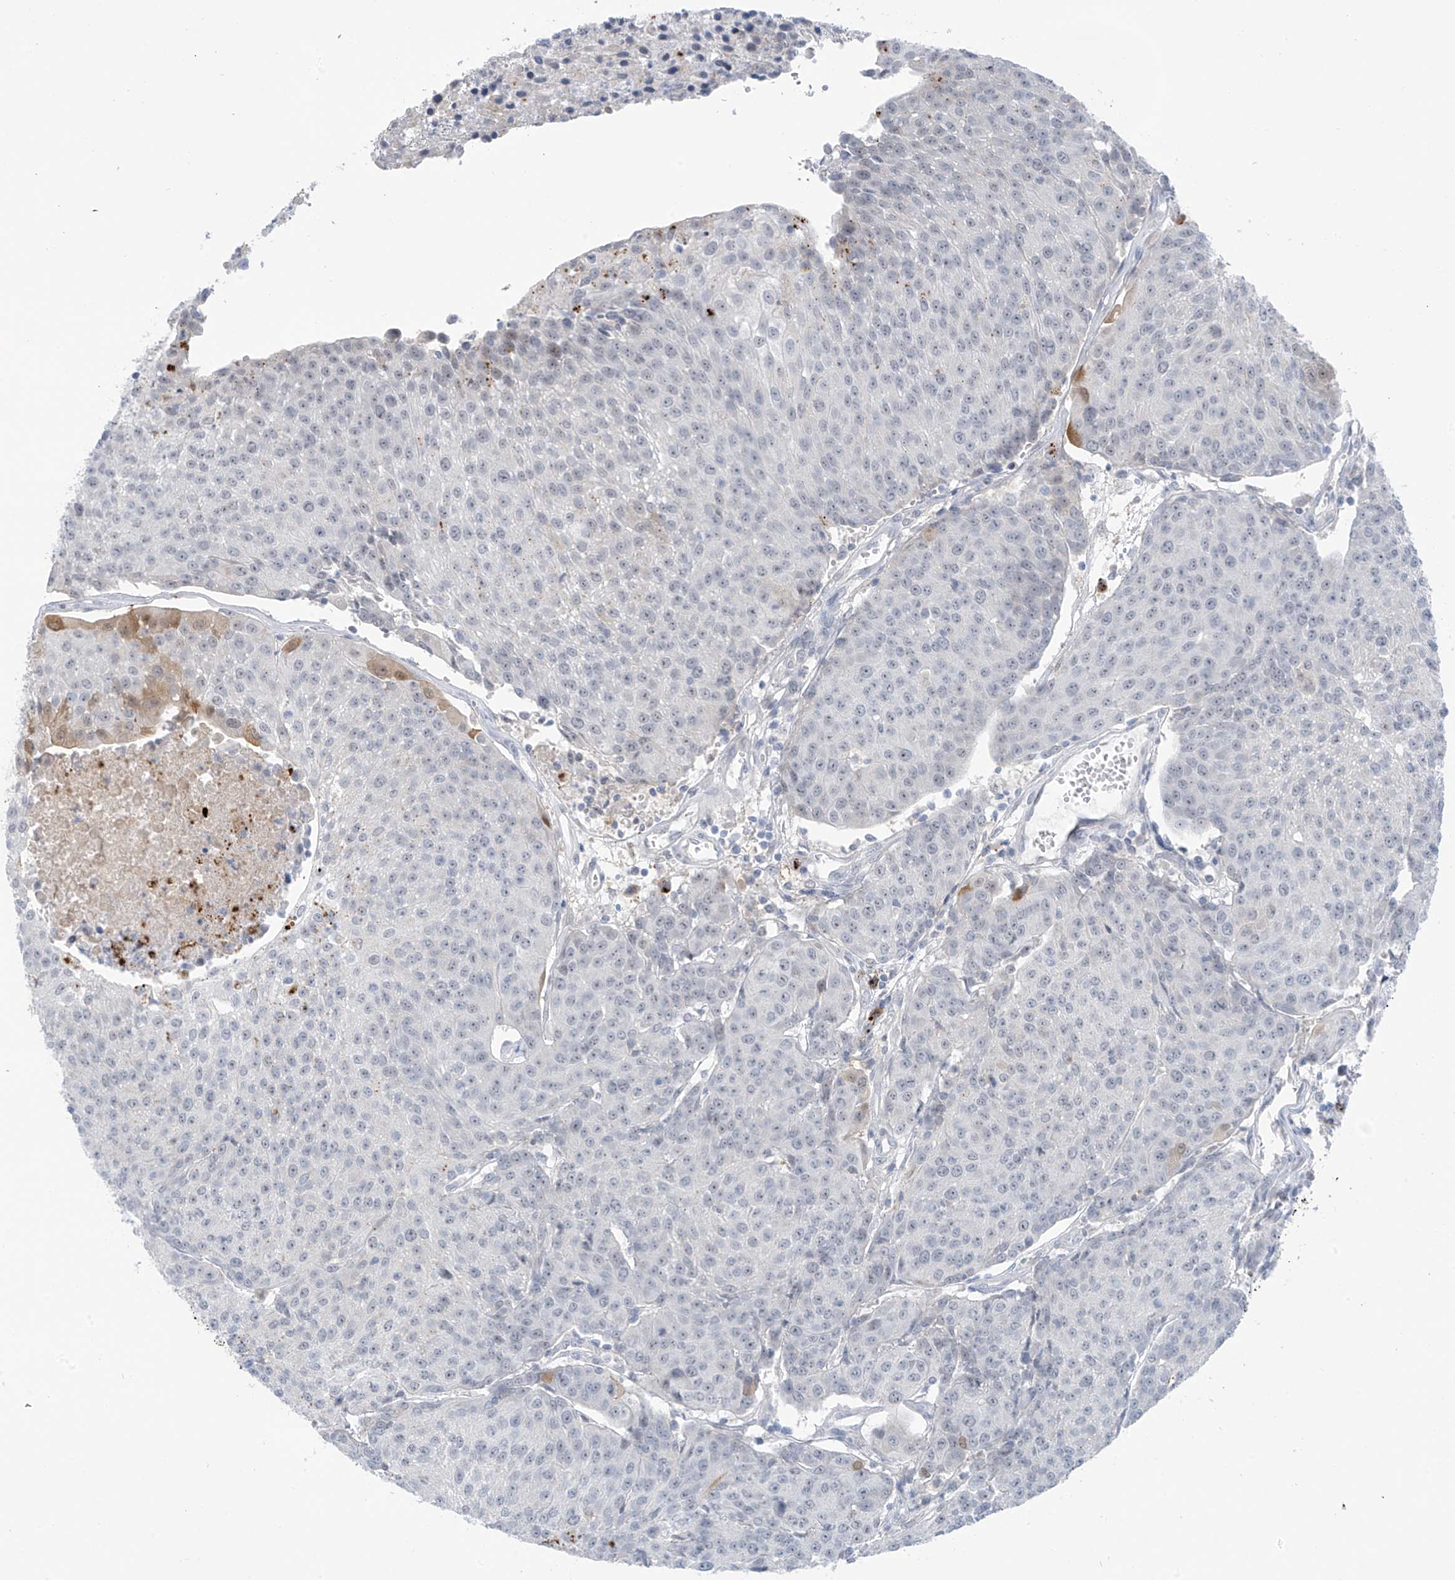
{"staining": {"intensity": "negative", "quantity": "none", "location": "none"}, "tissue": "urothelial cancer", "cell_type": "Tumor cells", "image_type": "cancer", "snomed": [{"axis": "morphology", "description": "Urothelial carcinoma, High grade"}, {"axis": "topography", "description": "Urinary bladder"}], "caption": "A photomicrograph of human urothelial carcinoma (high-grade) is negative for staining in tumor cells. (DAB (3,3'-diaminobenzidine) immunohistochemistry (IHC) visualized using brightfield microscopy, high magnification).", "gene": "ZNF793", "patient": {"sex": "female", "age": 85}}